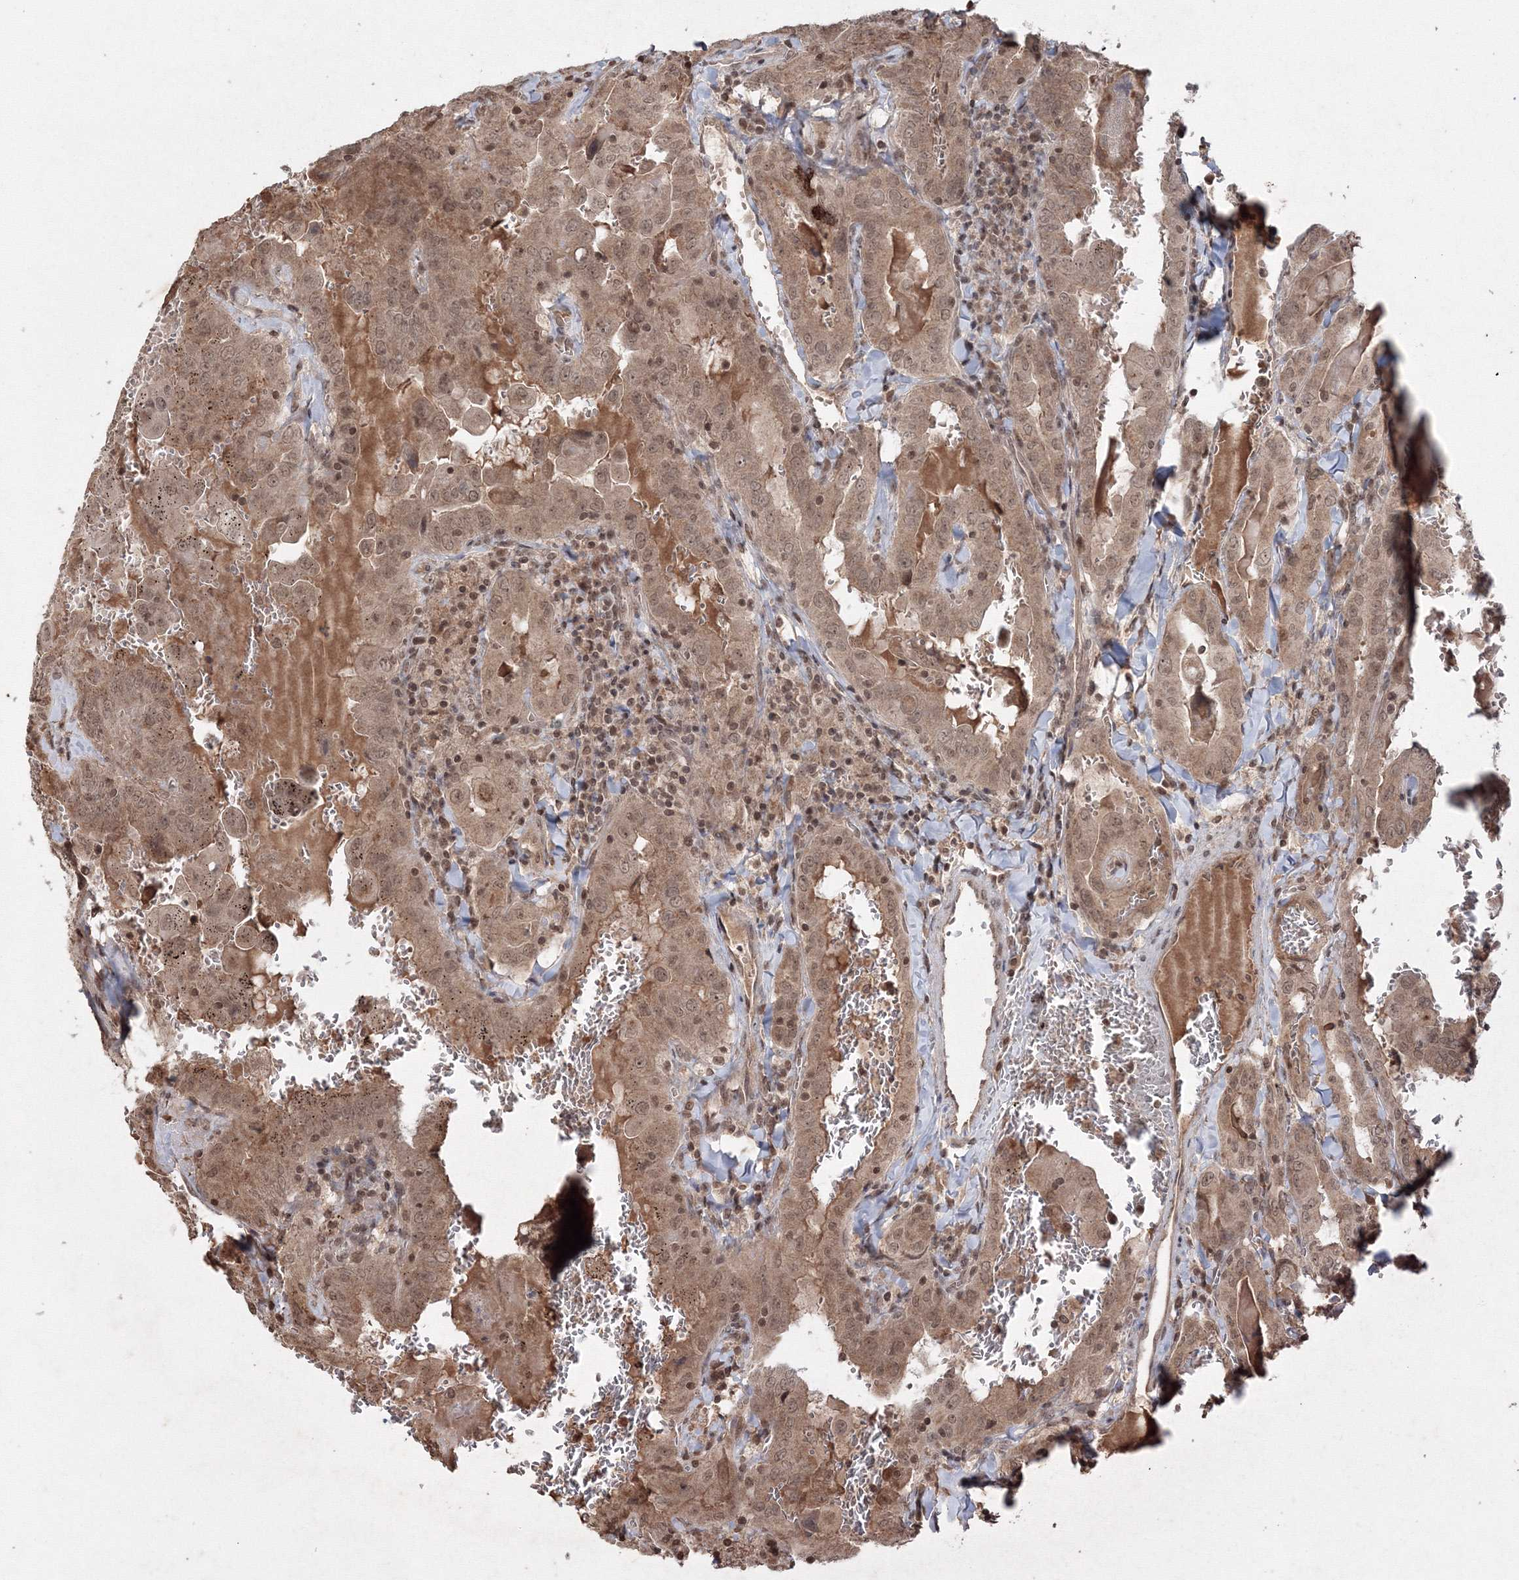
{"staining": {"intensity": "moderate", "quantity": ">75%", "location": "cytoplasmic/membranous,nuclear"}, "tissue": "thyroid cancer", "cell_type": "Tumor cells", "image_type": "cancer", "snomed": [{"axis": "morphology", "description": "Papillary adenocarcinoma, NOS"}, {"axis": "topography", "description": "Thyroid gland"}], "caption": "Thyroid cancer (papillary adenocarcinoma) tissue displays moderate cytoplasmic/membranous and nuclear positivity in approximately >75% of tumor cells", "gene": "PEX13", "patient": {"sex": "female", "age": 72}}